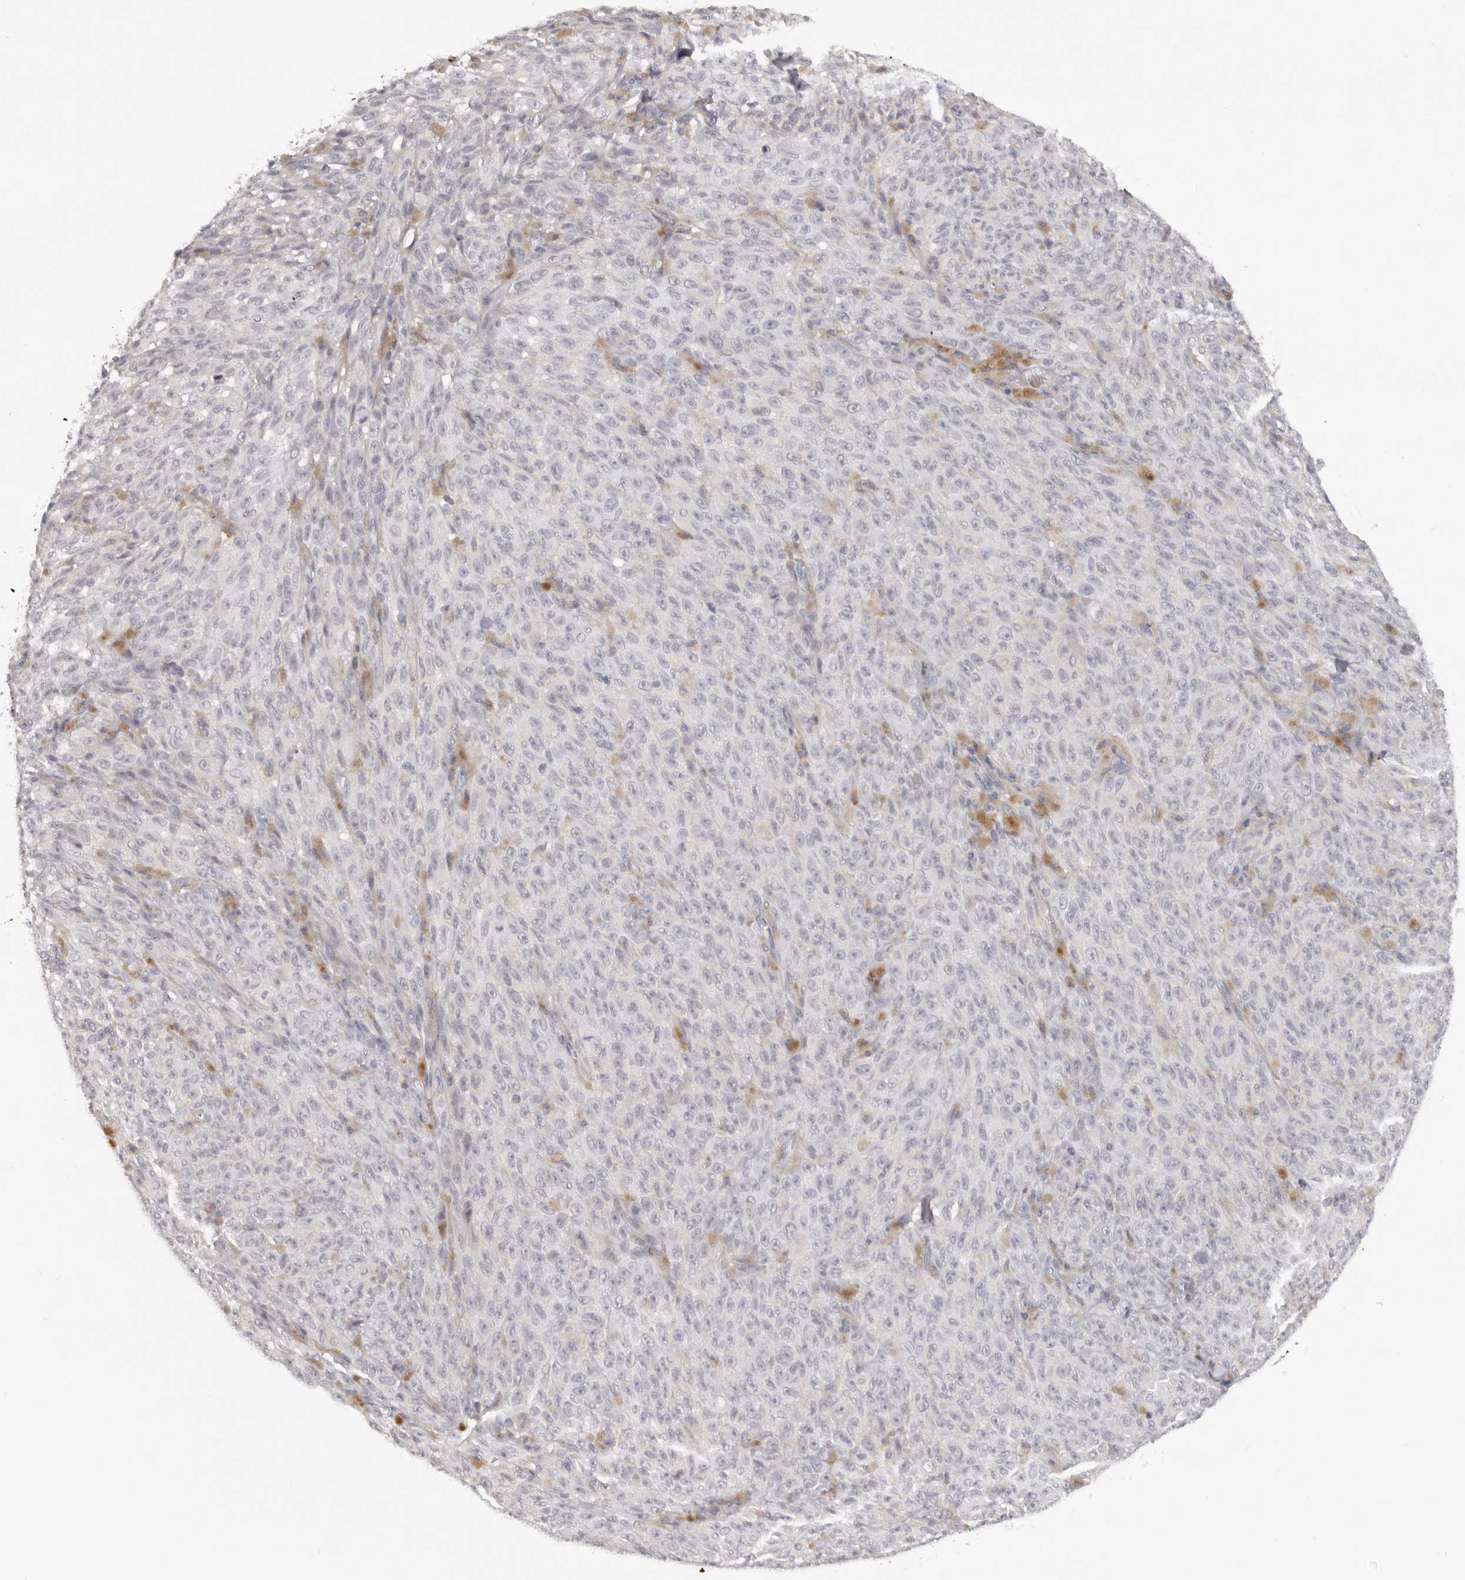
{"staining": {"intensity": "negative", "quantity": "none", "location": "none"}, "tissue": "melanoma", "cell_type": "Tumor cells", "image_type": "cancer", "snomed": [{"axis": "morphology", "description": "Malignant melanoma, NOS"}, {"axis": "topography", "description": "Skin"}], "caption": "Photomicrograph shows no significant protein expression in tumor cells of melanoma. (DAB immunohistochemistry (IHC) visualized using brightfield microscopy, high magnification).", "gene": "TNR", "patient": {"sex": "female", "age": 82}}